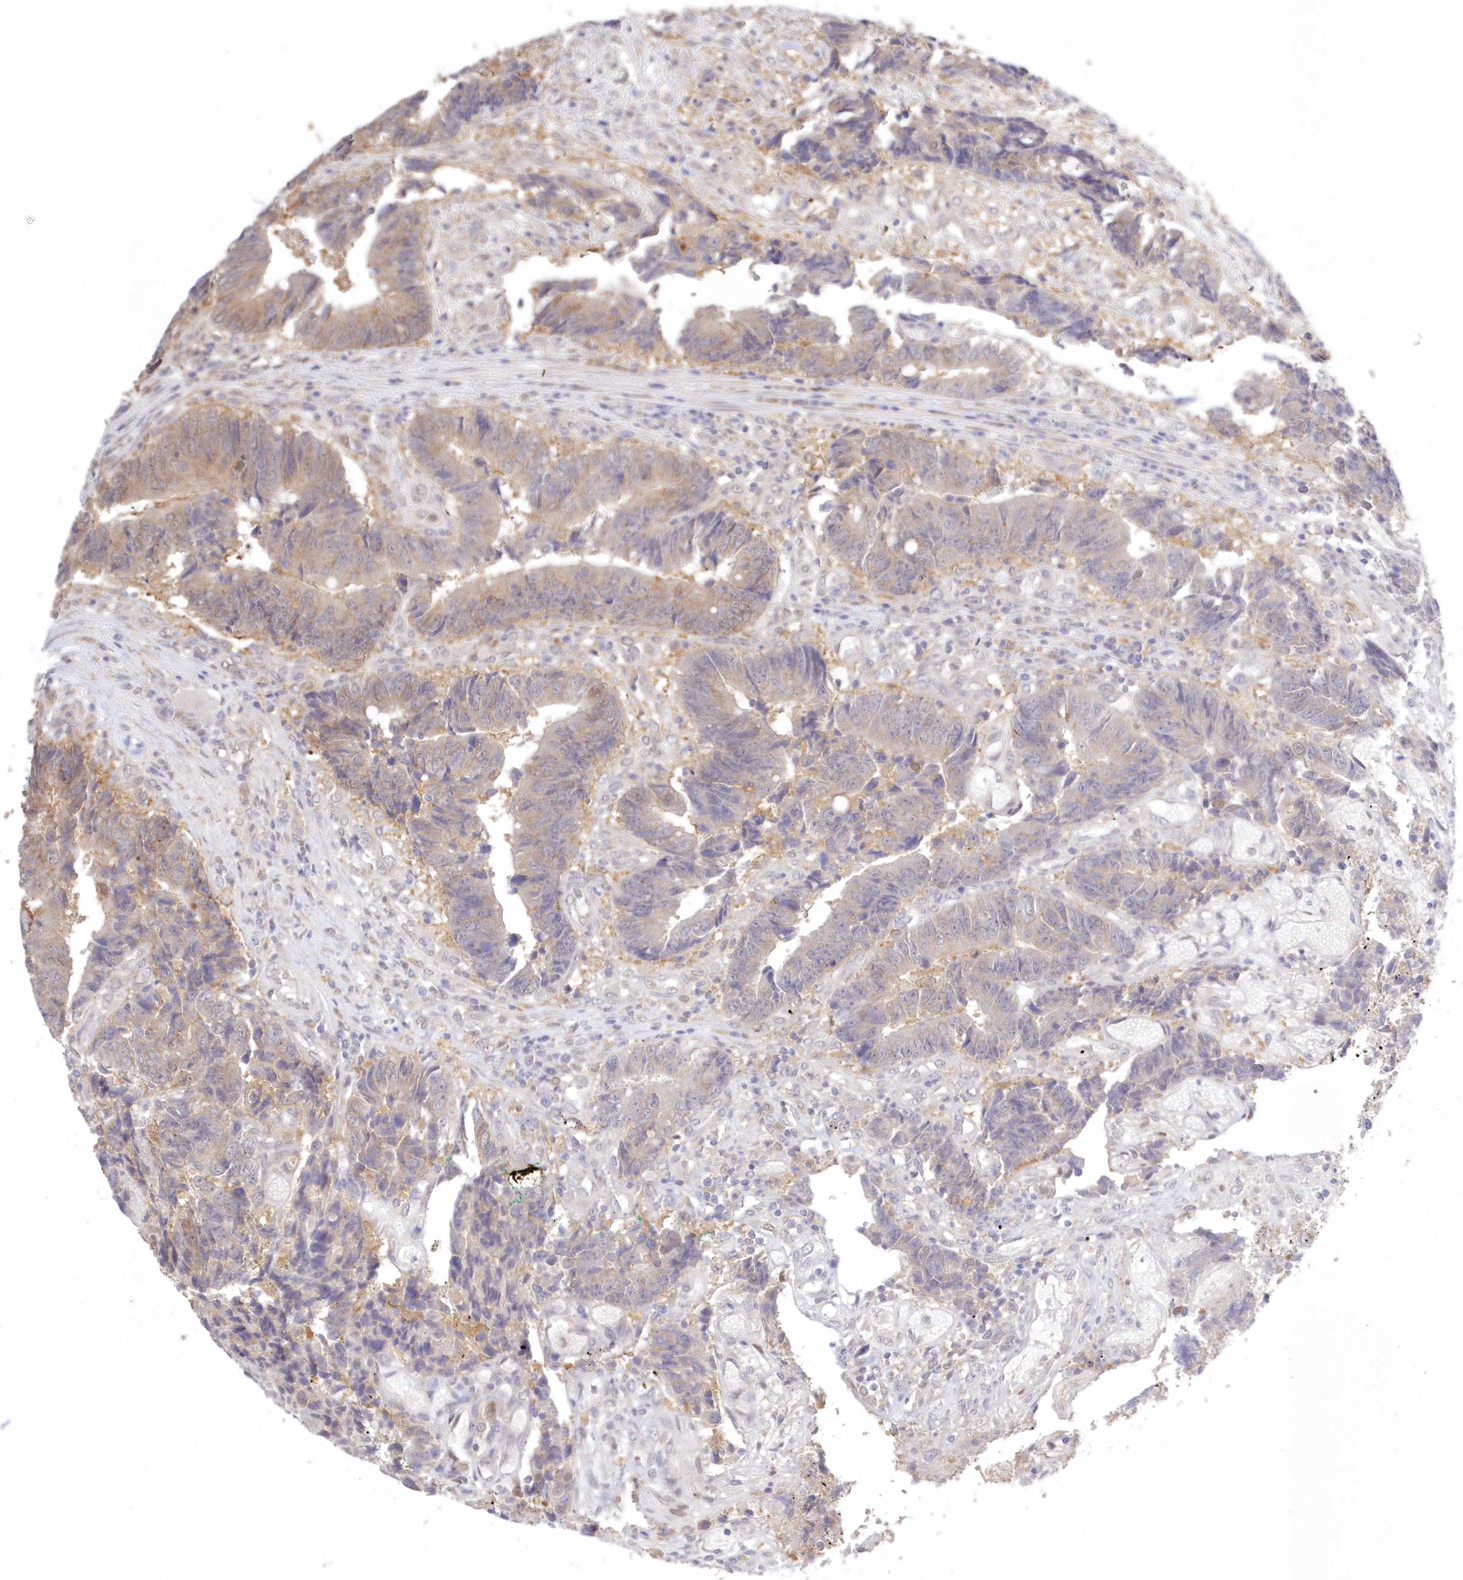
{"staining": {"intensity": "weak", "quantity": ">75%", "location": "cytoplasmic/membranous"}, "tissue": "colorectal cancer", "cell_type": "Tumor cells", "image_type": "cancer", "snomed": [{"axis": "morphology", "description": "Adenocarcinoma, NOS"}, {"axis": "topography", "description": "Rectum"}], "caption": "A brown stain shows weak cytoplasmic/membranous positivity of a protein in human colorectal adenocarcinoma tumor cells.", "gene": "RNPEP", "patient": {"sex": "male", "age": 84}}